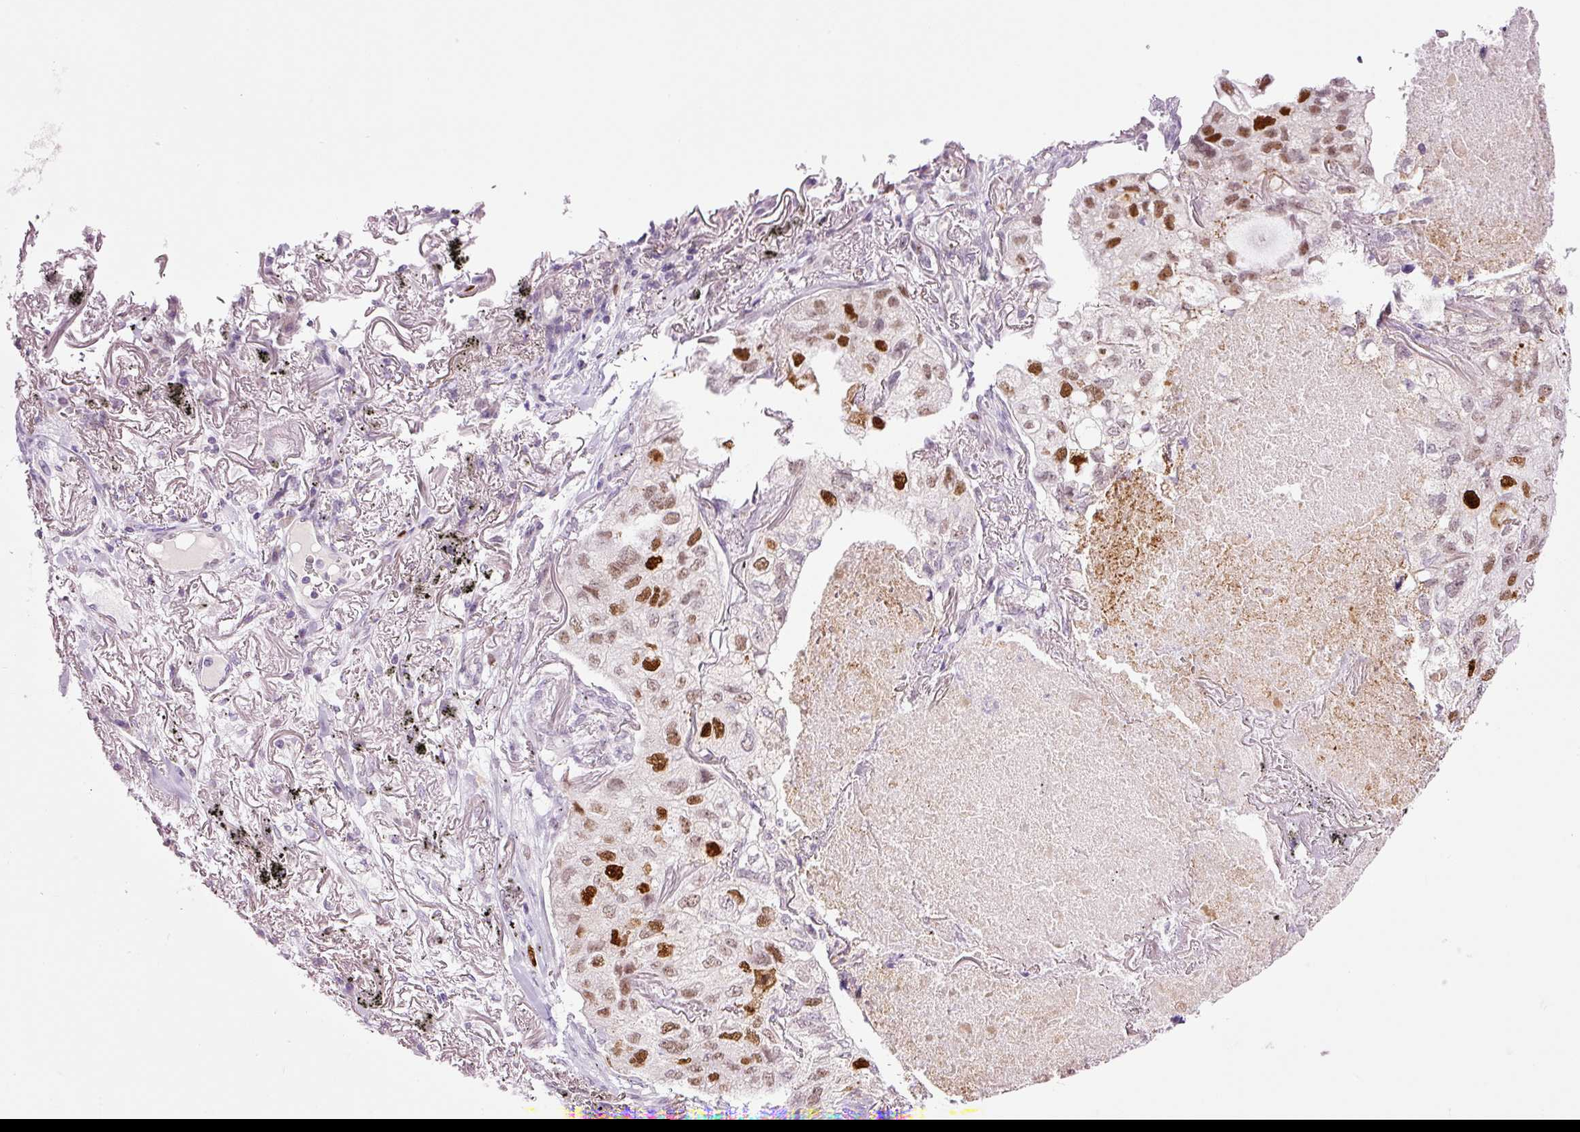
{"staining": {"intensity": "moderate", "quantity": ">75%", "location": "nuclear"}, "tissue": "lung cancer", "cell_type": "Tumor cells", "image_type": "cancer", "snomed": [{"axis": "morphology", "description": "Adenocarcinoma, NOS"}, {"axis": "topography", "description": "Lung"}], "caption": "IHC of human lung cancer (adenocarcinoma) exhibits medium levels of moderate nuclear positivity in approximately >75% of tumor cells. (Brightfield microscopy of DAB IHC at high magnification).", "gene": "KPNA2", "patient": {"sex": "male", "age": 65}}